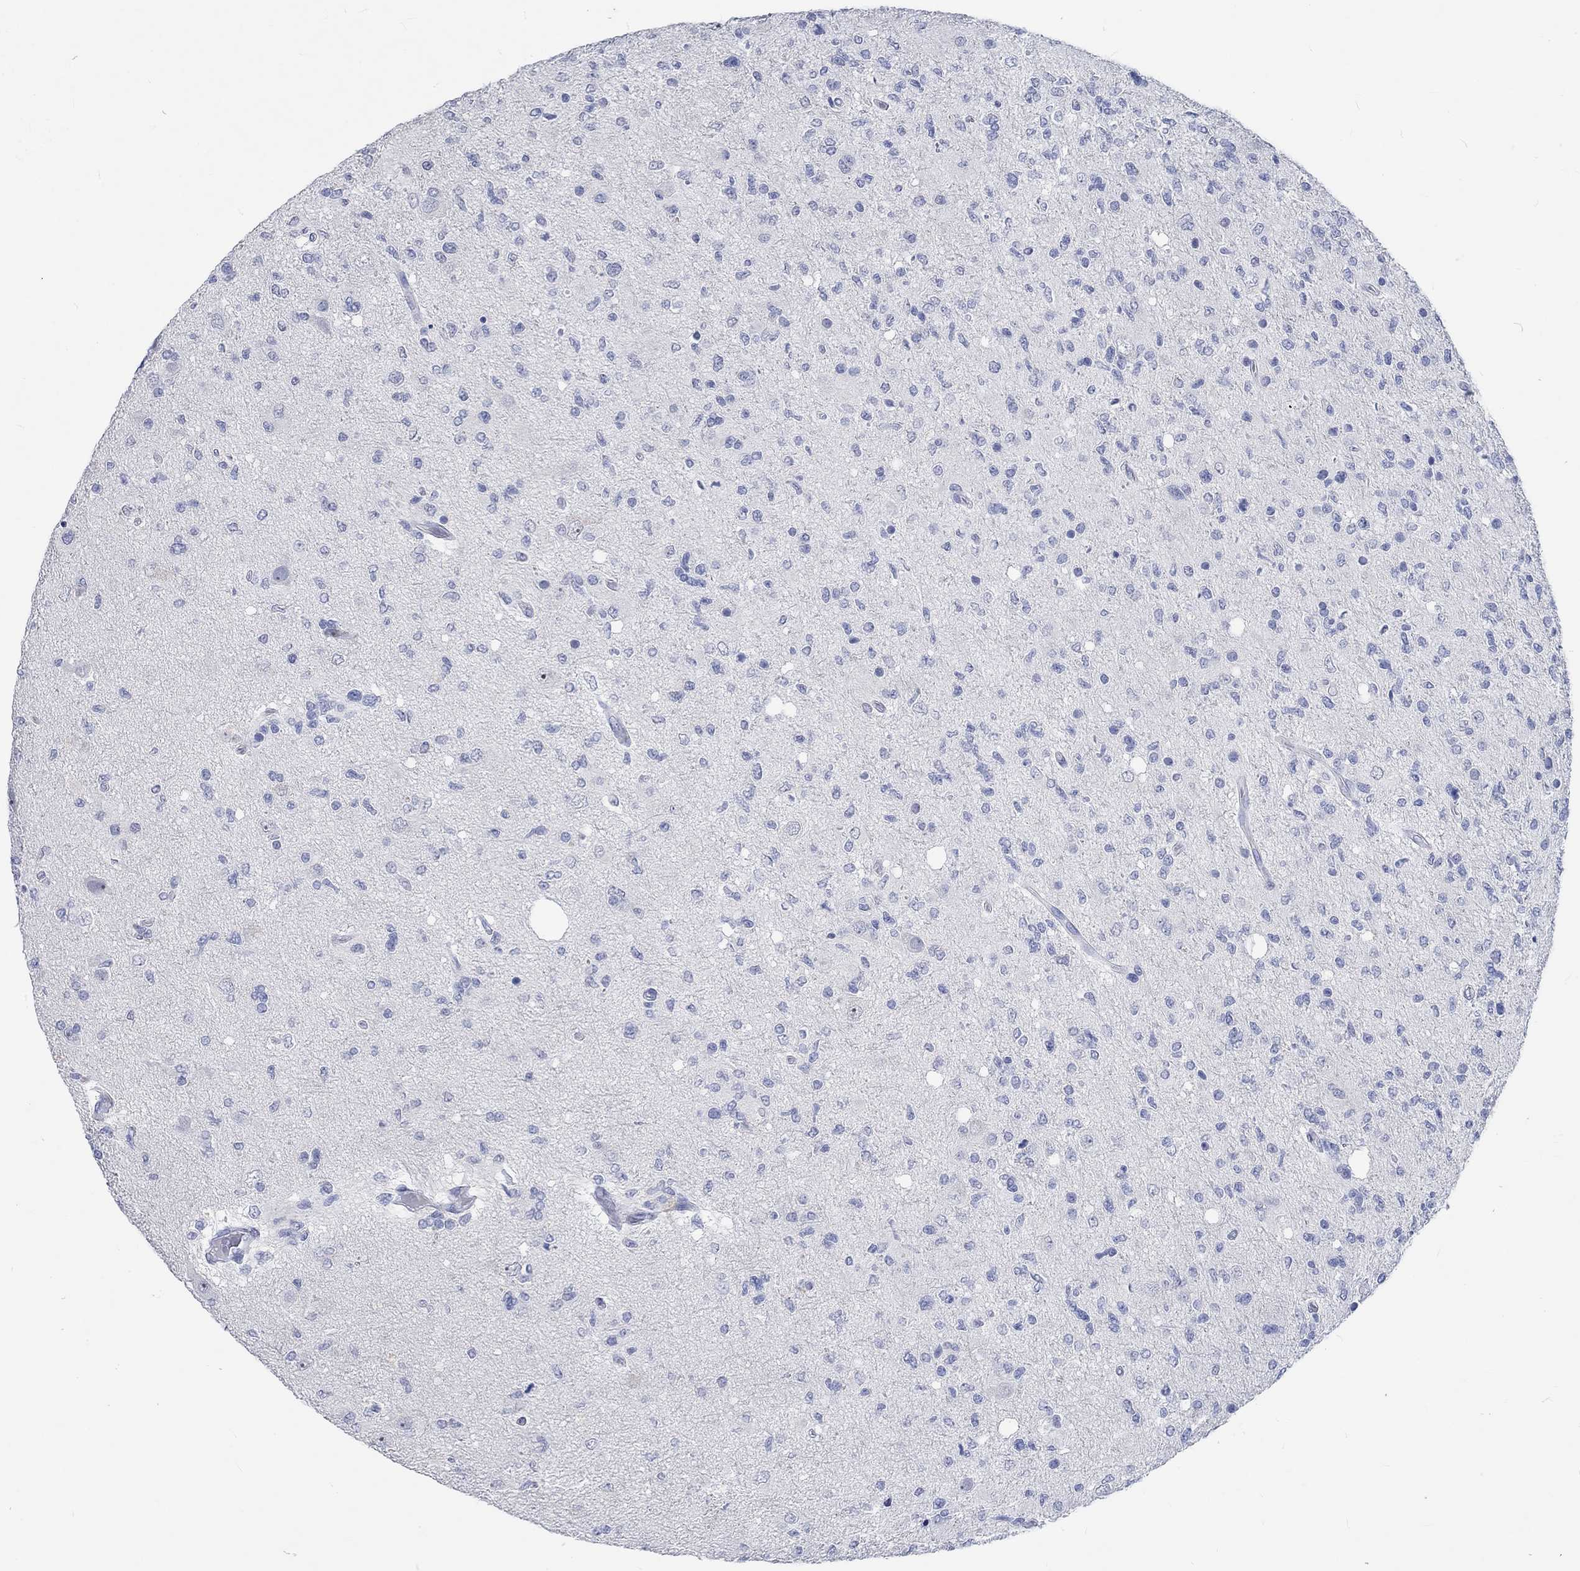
{"staining": {"intensity": "negative", "quantity": "none", "location": "none"}, "tissue": "glioma", "cell_type": "Tumor cells", "image_type": "cancer", "snomed": [{"axis": "morphology", "description": "Glioma, malignant, High grade"}, {"axis": "topography", "description": "Cerebral cortex"}], "caption": "Tumor cells show no significant protein staining in glioma. (DAB immunohistochemistry (IHC) with hematoxylin counter stain).", "gene": "C4orf47", "patient": {"sex": "male", "age": 70}}